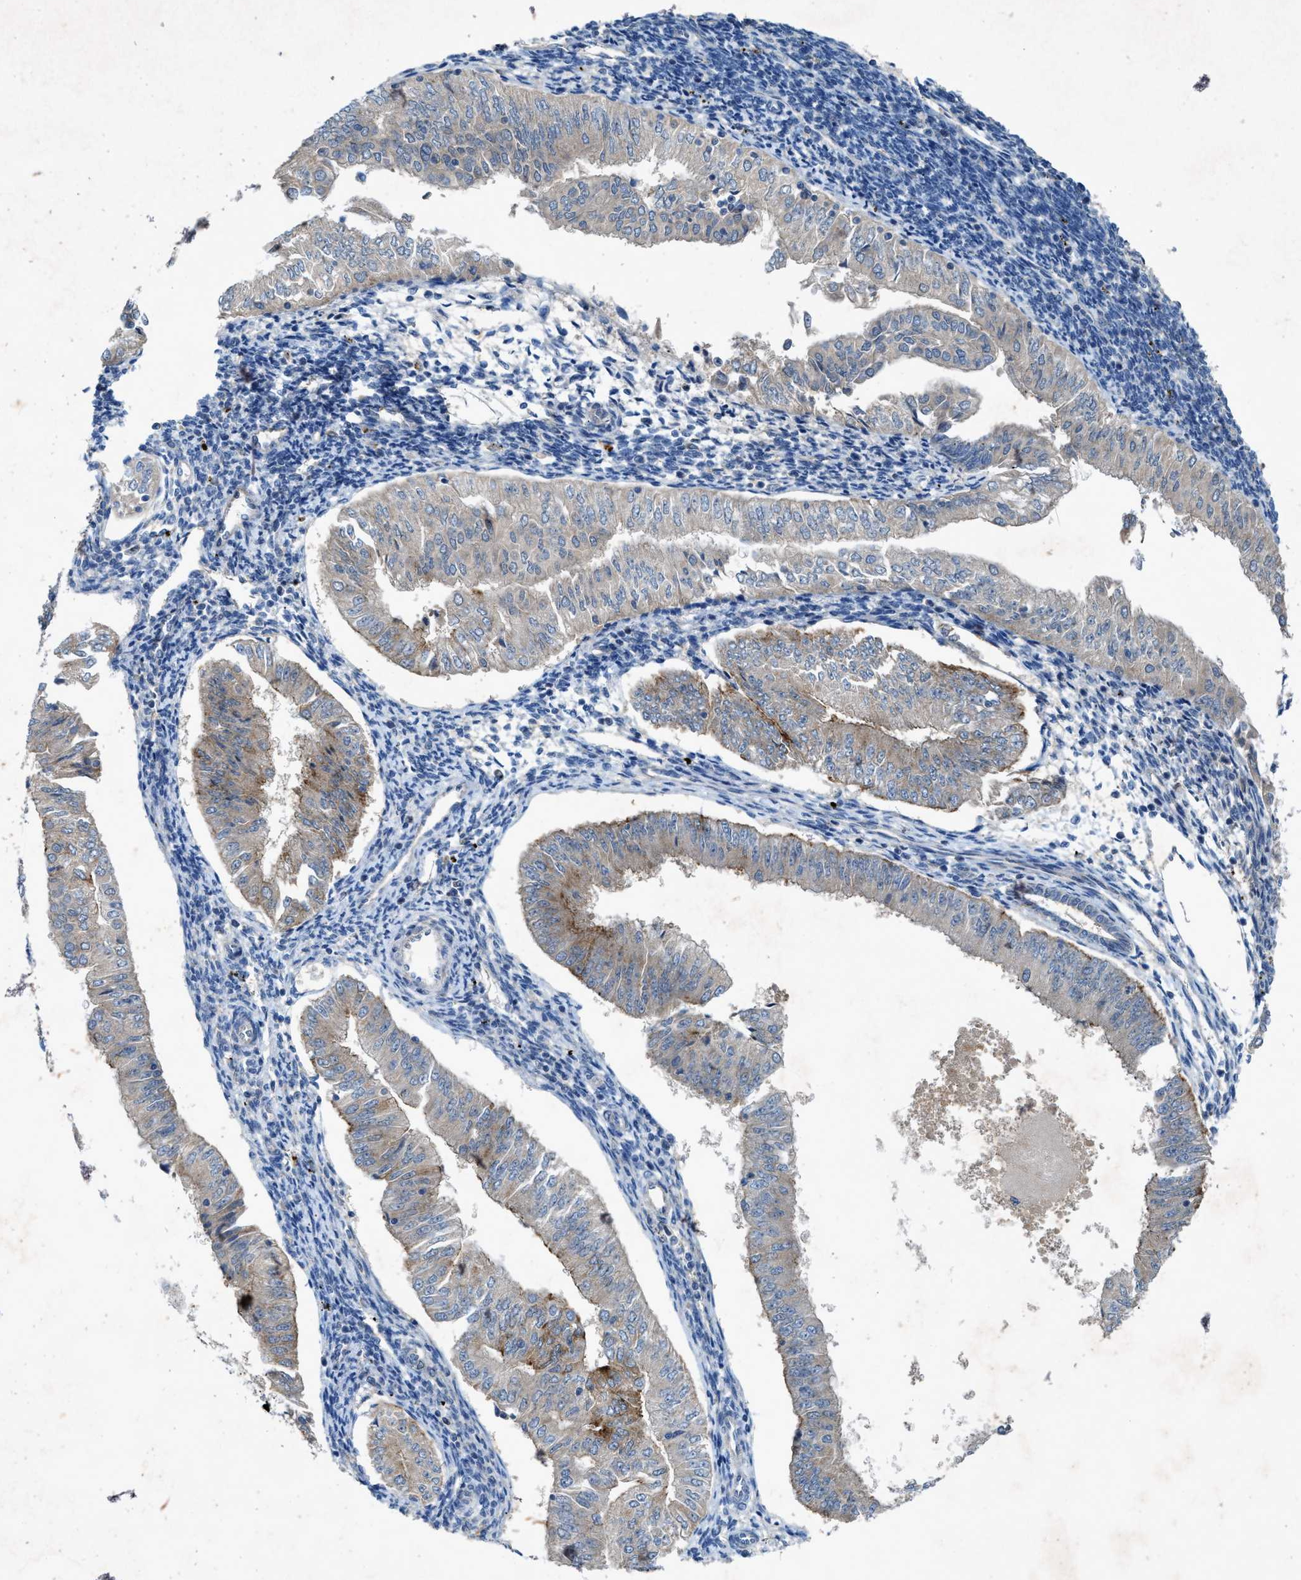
{"staining": {"intensity": "moderate", "quantity": "<25%", "location": "cytoplasmic/membranous"}, "tissue": "endometrial cancer", "cell_type": "Tumor cells", "image_type": "cancer", "snomed": [{"axis": "morphology", "description": "Normal tissue, NOS"}, {"axis": "morphology", "description": "Adenocarcinoma, NOS"}, {"axis": "topography", "description": "Endometrium"}], "caption": "Human endometrial cancer (adenocarcinoma) stained for a protein (brown) exhibits moderate cytoplasmic/membranous positive staining in approximately <25% of tumor cells.", "gene": "URGCP", "patient": {"sex": "female", "age": 53}}